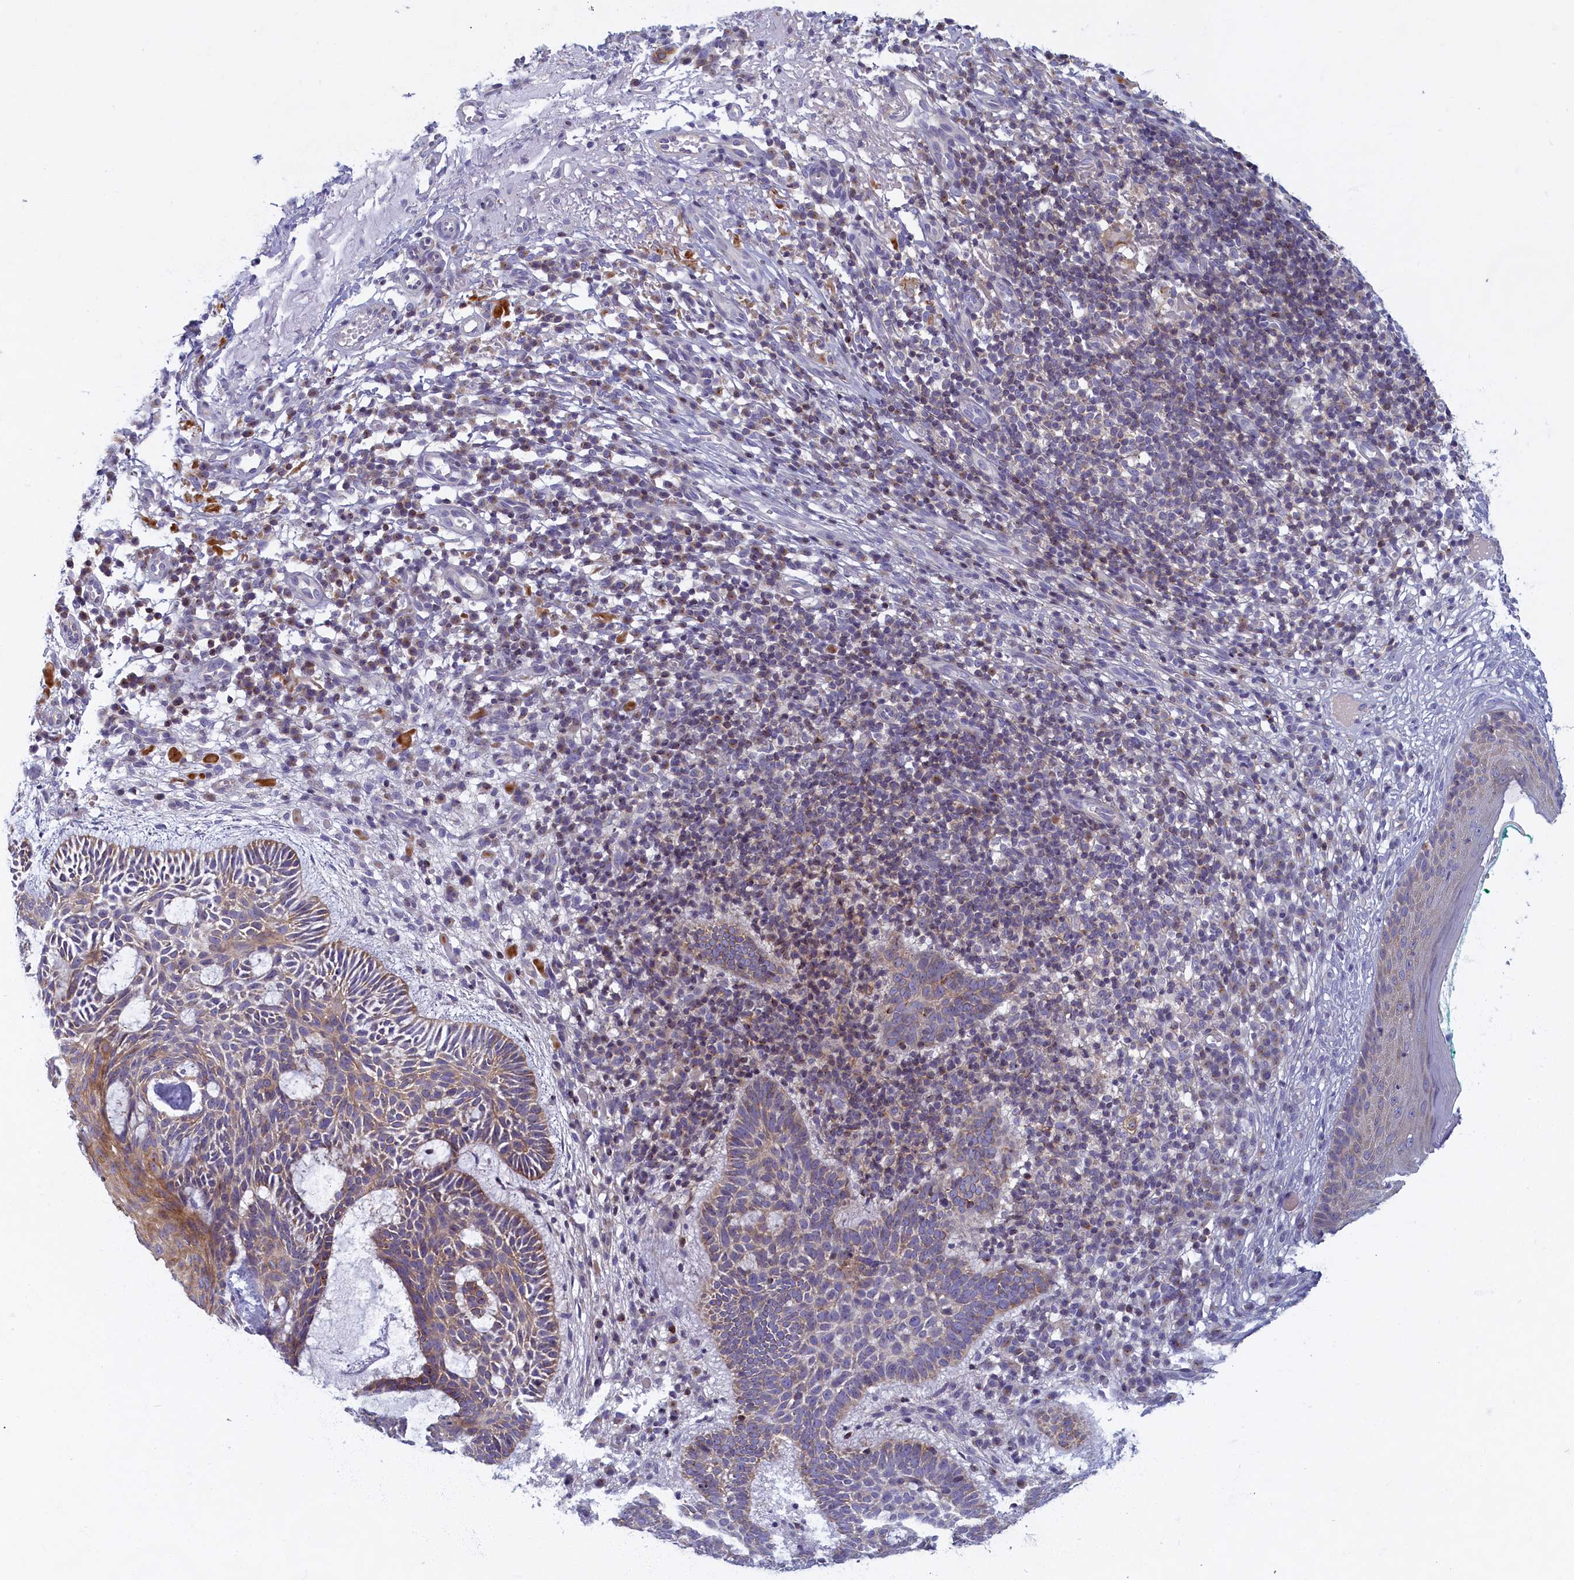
{"staining": {"intensity": "moderate", "quantity": "<25%", "location": "cytoplasmic/membranous"}, "tissue": "skin cancer", "cell_type": "Tumor cells", "image_type": "cancer", "snomed": [{"axis": "morphology", "description": "Basal cell carcinoma"}, {"axis": "topography", "description": "Skin"}], "caption": "Protein expression analysis of human skin cancer reveals moderate cytoplasmic/membranous staining in about <25% of tumor cells.", "gene": "NOL10", "patient": {"sex": "male", "age": 85}}